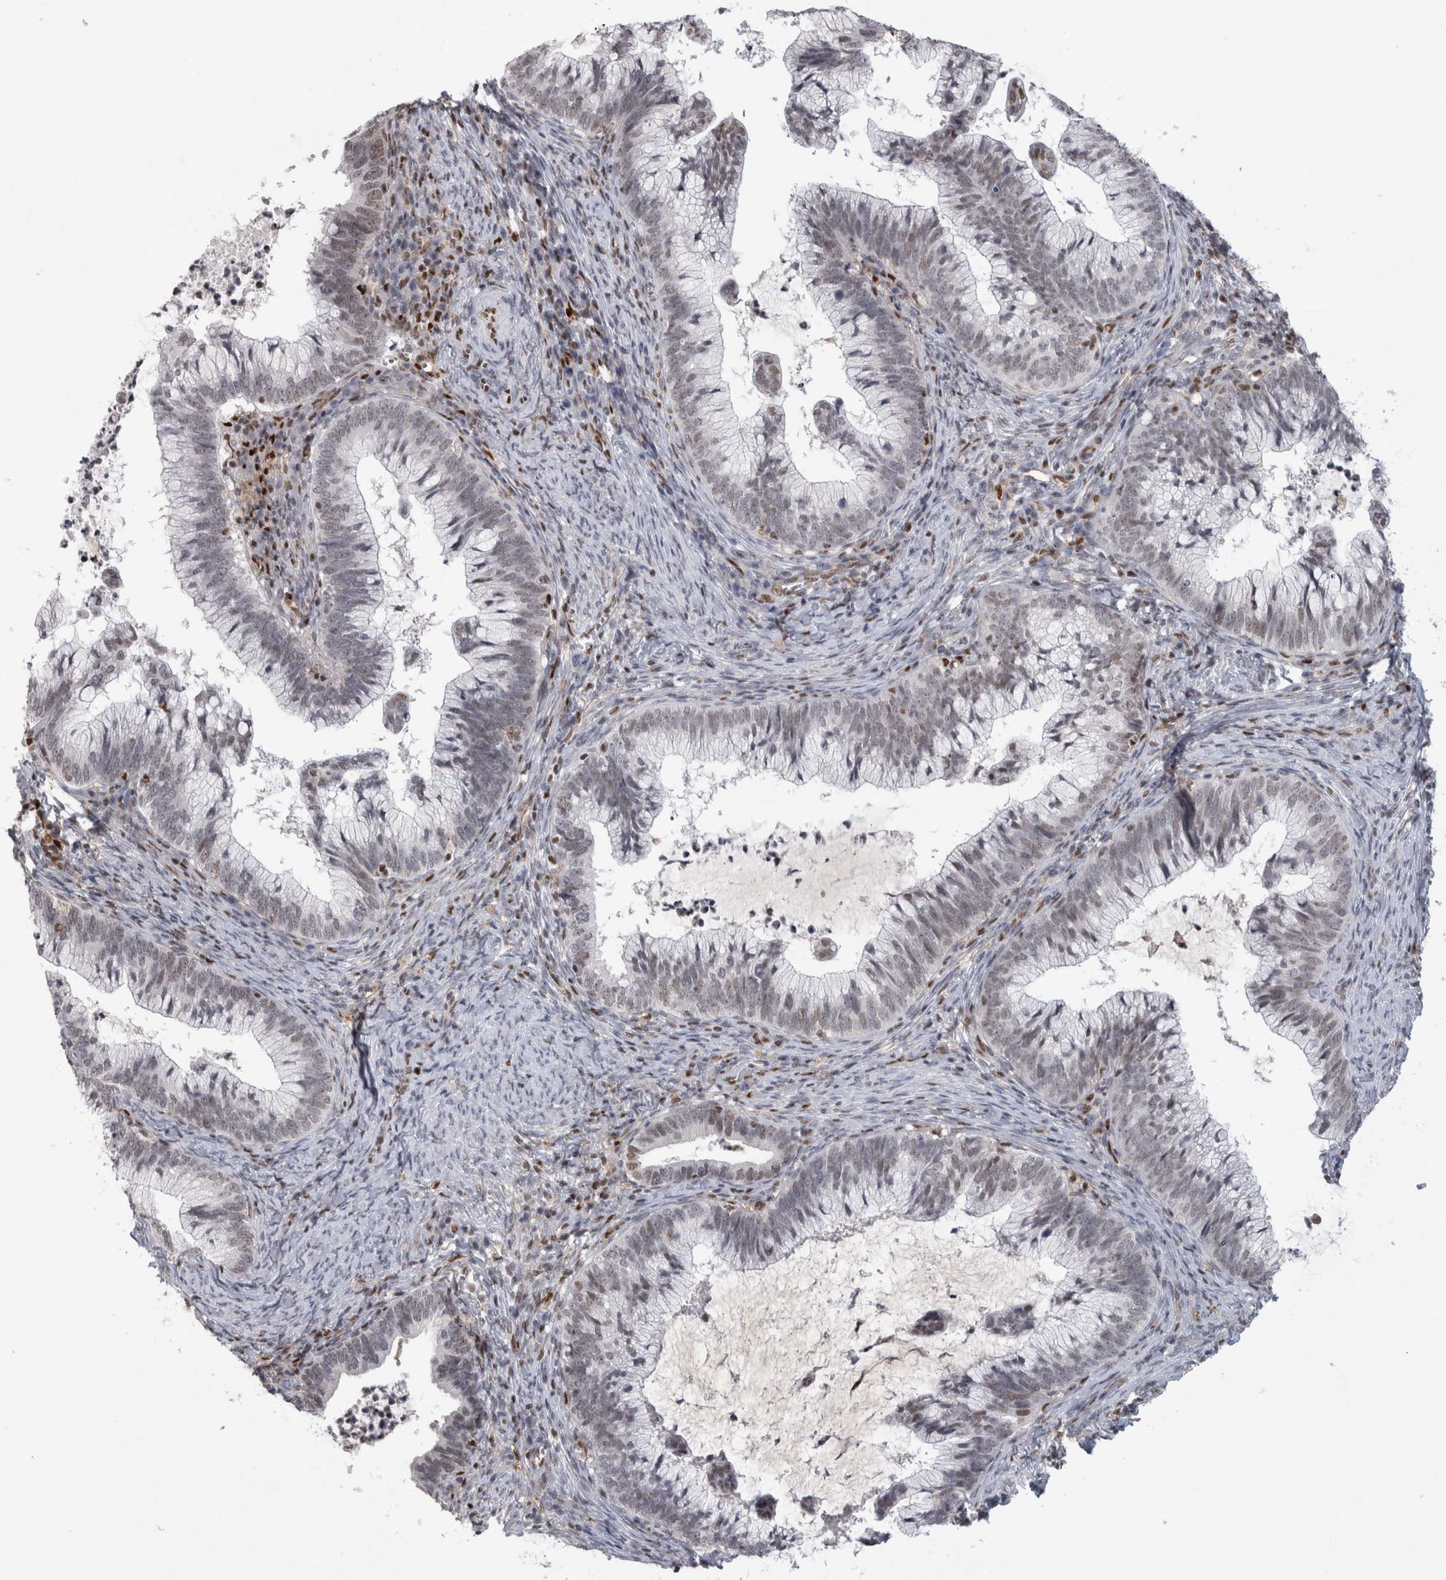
{"staining": {"intensity": "moderate", "quantity": "<25%", "location": "nuclear"}, "tissue": "cervical cancer", "cell_type": "Tumor cells", "image_type": "cancer", "snomed": [{"axis": "morphology", "description": "Adenocarcinoma, NOS"}, {"axis": "topography", "description": "Cervix"}], "caption": "The histopathology image reveals staining of adenocarcinoma (cervical), revealing moderate nuclear protein staining (brown color) within tumor cells.", "gene": "SRARP", "patient": {"sex": "female", "age": 36}}